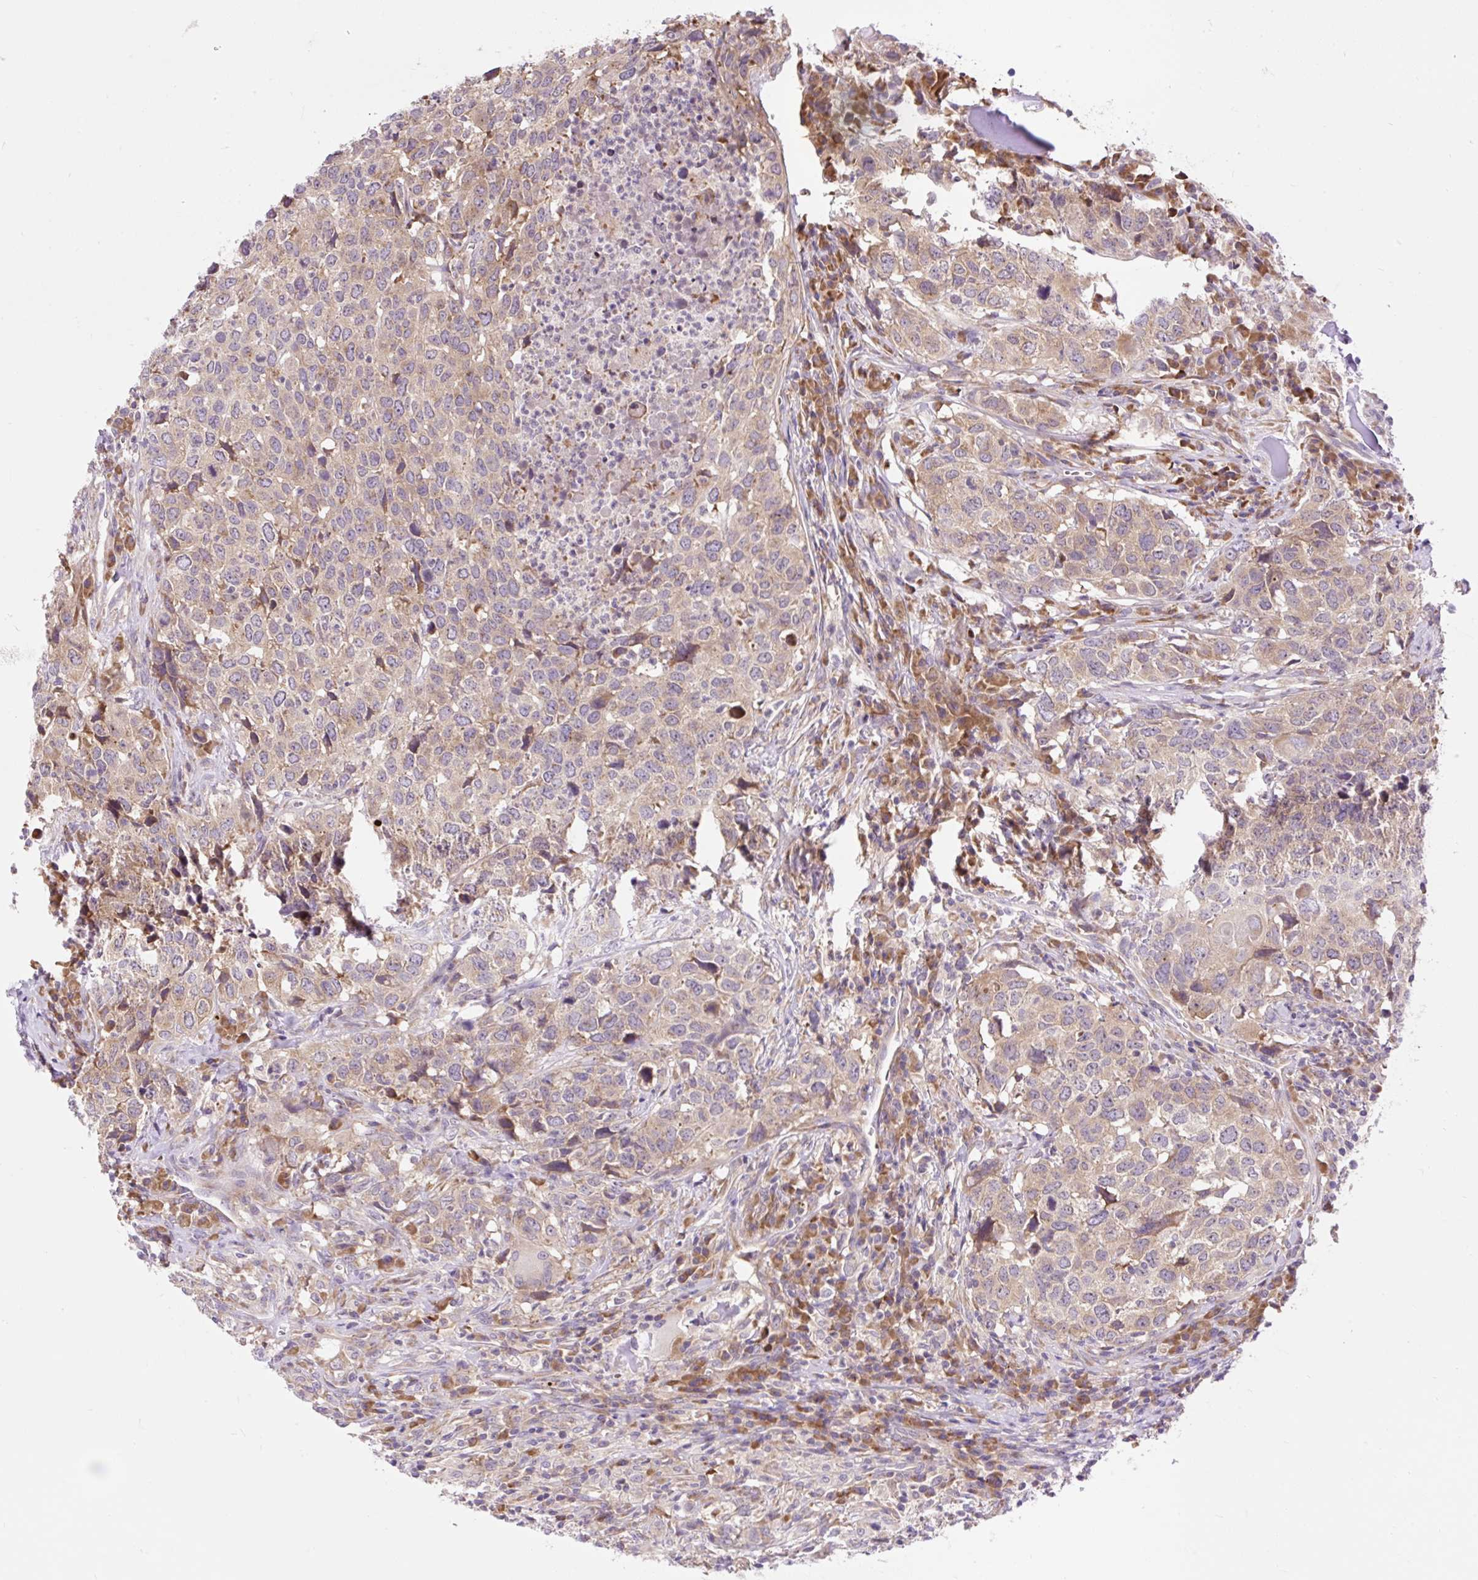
{"staining": {"intensity": "weak", "quantity": ">75%", "location": "cytoplasmic/membranous"}, "tissue": "head and neck cancer", "cell_type": "Tumor cells", "image_type": "cancer", "snomed": [{"axis": "morphology", "description": "Normal tissue, NOS"}, {"axis": "morphology", "description": "Squamous cell carcinoma, NOS"}, {"axis": "topography", "description": "Skeletal muscle"}, {"axis": "topography", "description": "Vascular tissue"}, {"axis": "topography", "description": "Peripheral nerve tissue"}, {"axis": "topography", "description": "Head-Neck"}], "caption": "Weak cytoplasmic/membranous staining is appreciated in about >75% of tumor cells in head and neck cancer (squamous cell carcinoma).", "gene": "GPR45", "patient": {"sex": "male", "age": 66}}